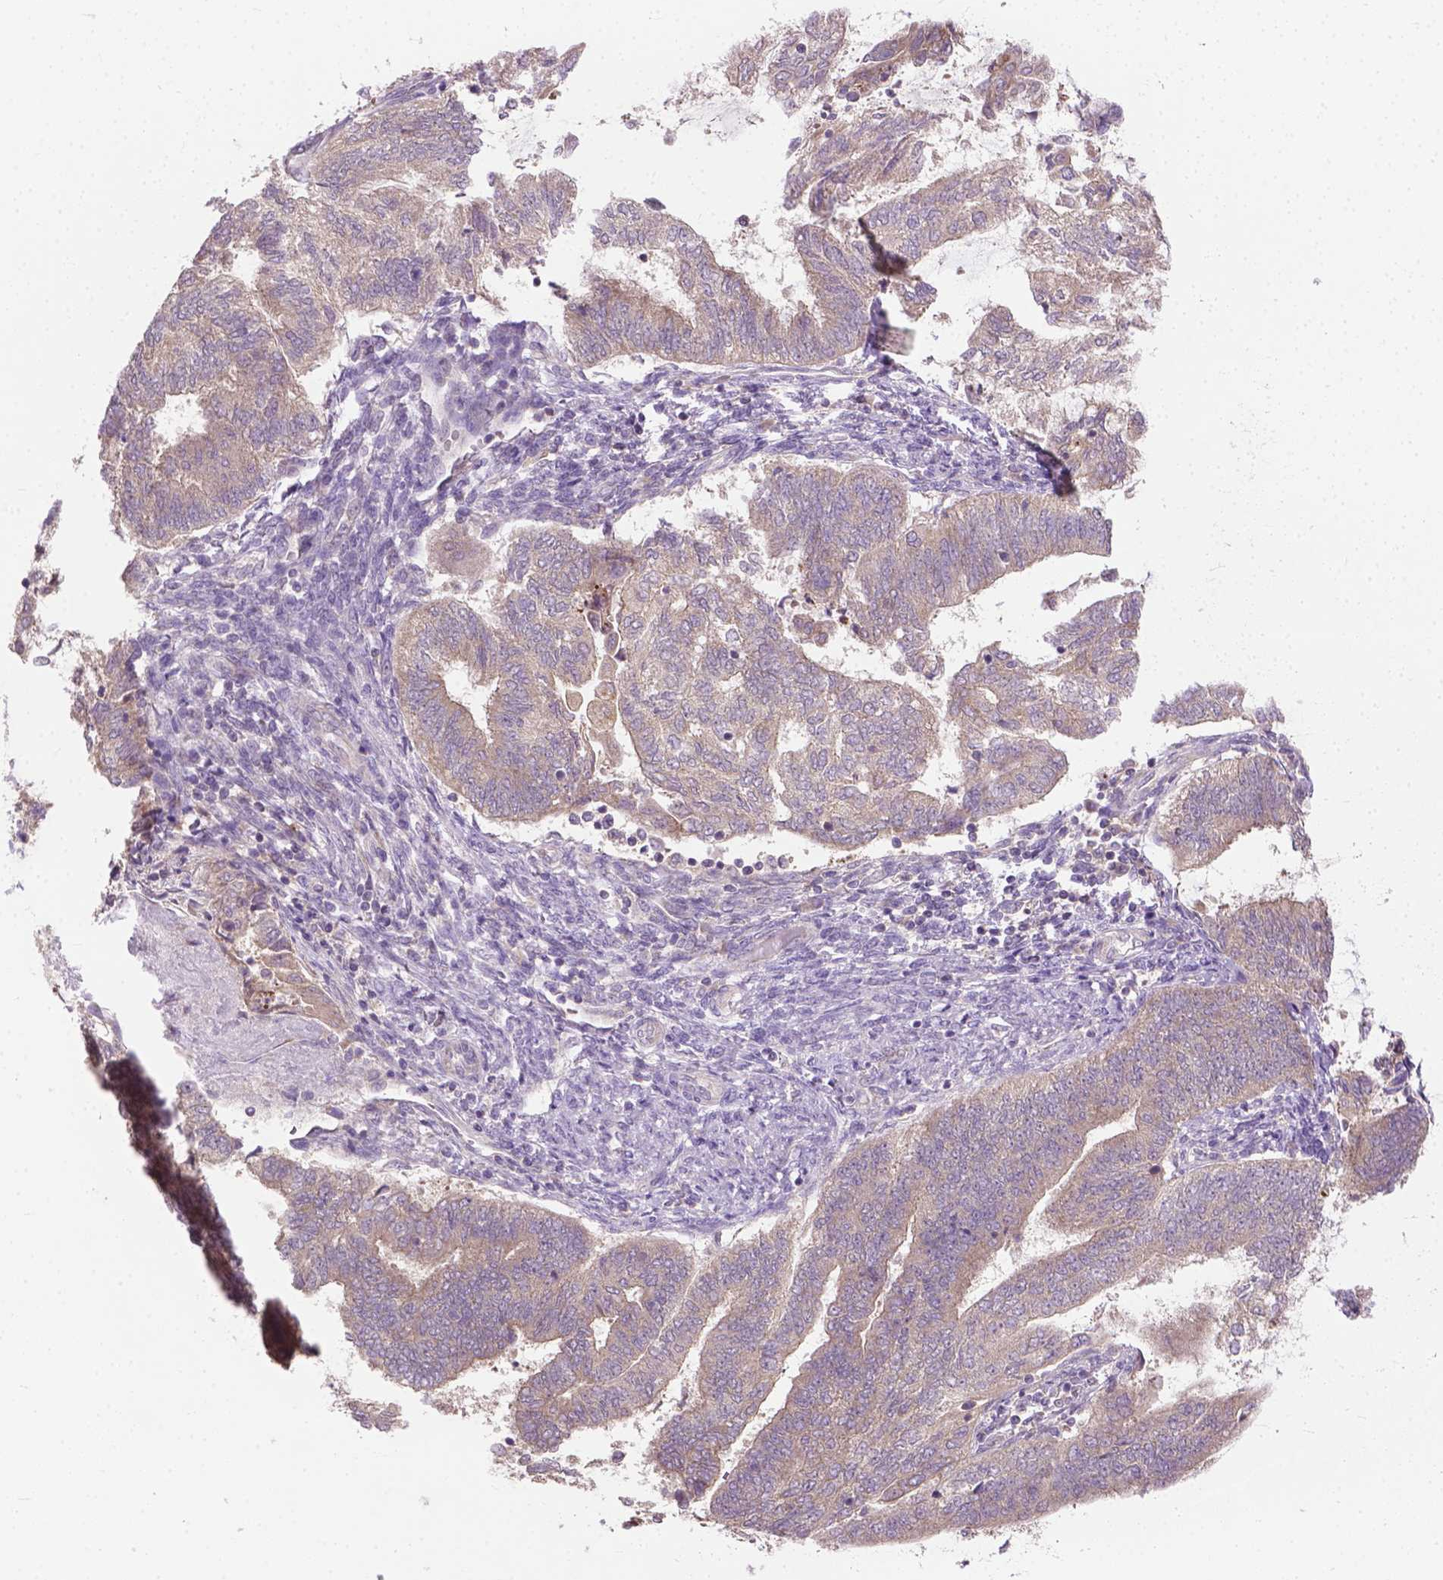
{"staining": {"intensity": "weak", "quantity": "25%-75%", "location": "cytoplasmic/membranous"}, "tissue": "endometrial cancer", "cell_type": "Tumor cells", "image_type": "cancer", "snomed": [{"axis": "morphology", "description": "Adenocarcinoma, NOS"}, {"axis": "topography", "description": "Endometrium"}], "caption": "Endometrial adenocarcinoma stained with a brown dye shows weak cytoplasmic/membranous positive expression in approximately 25%-75% of tumor cells.", "gene": "MZT1", "patient": {"sex": "female", "age": 65}}